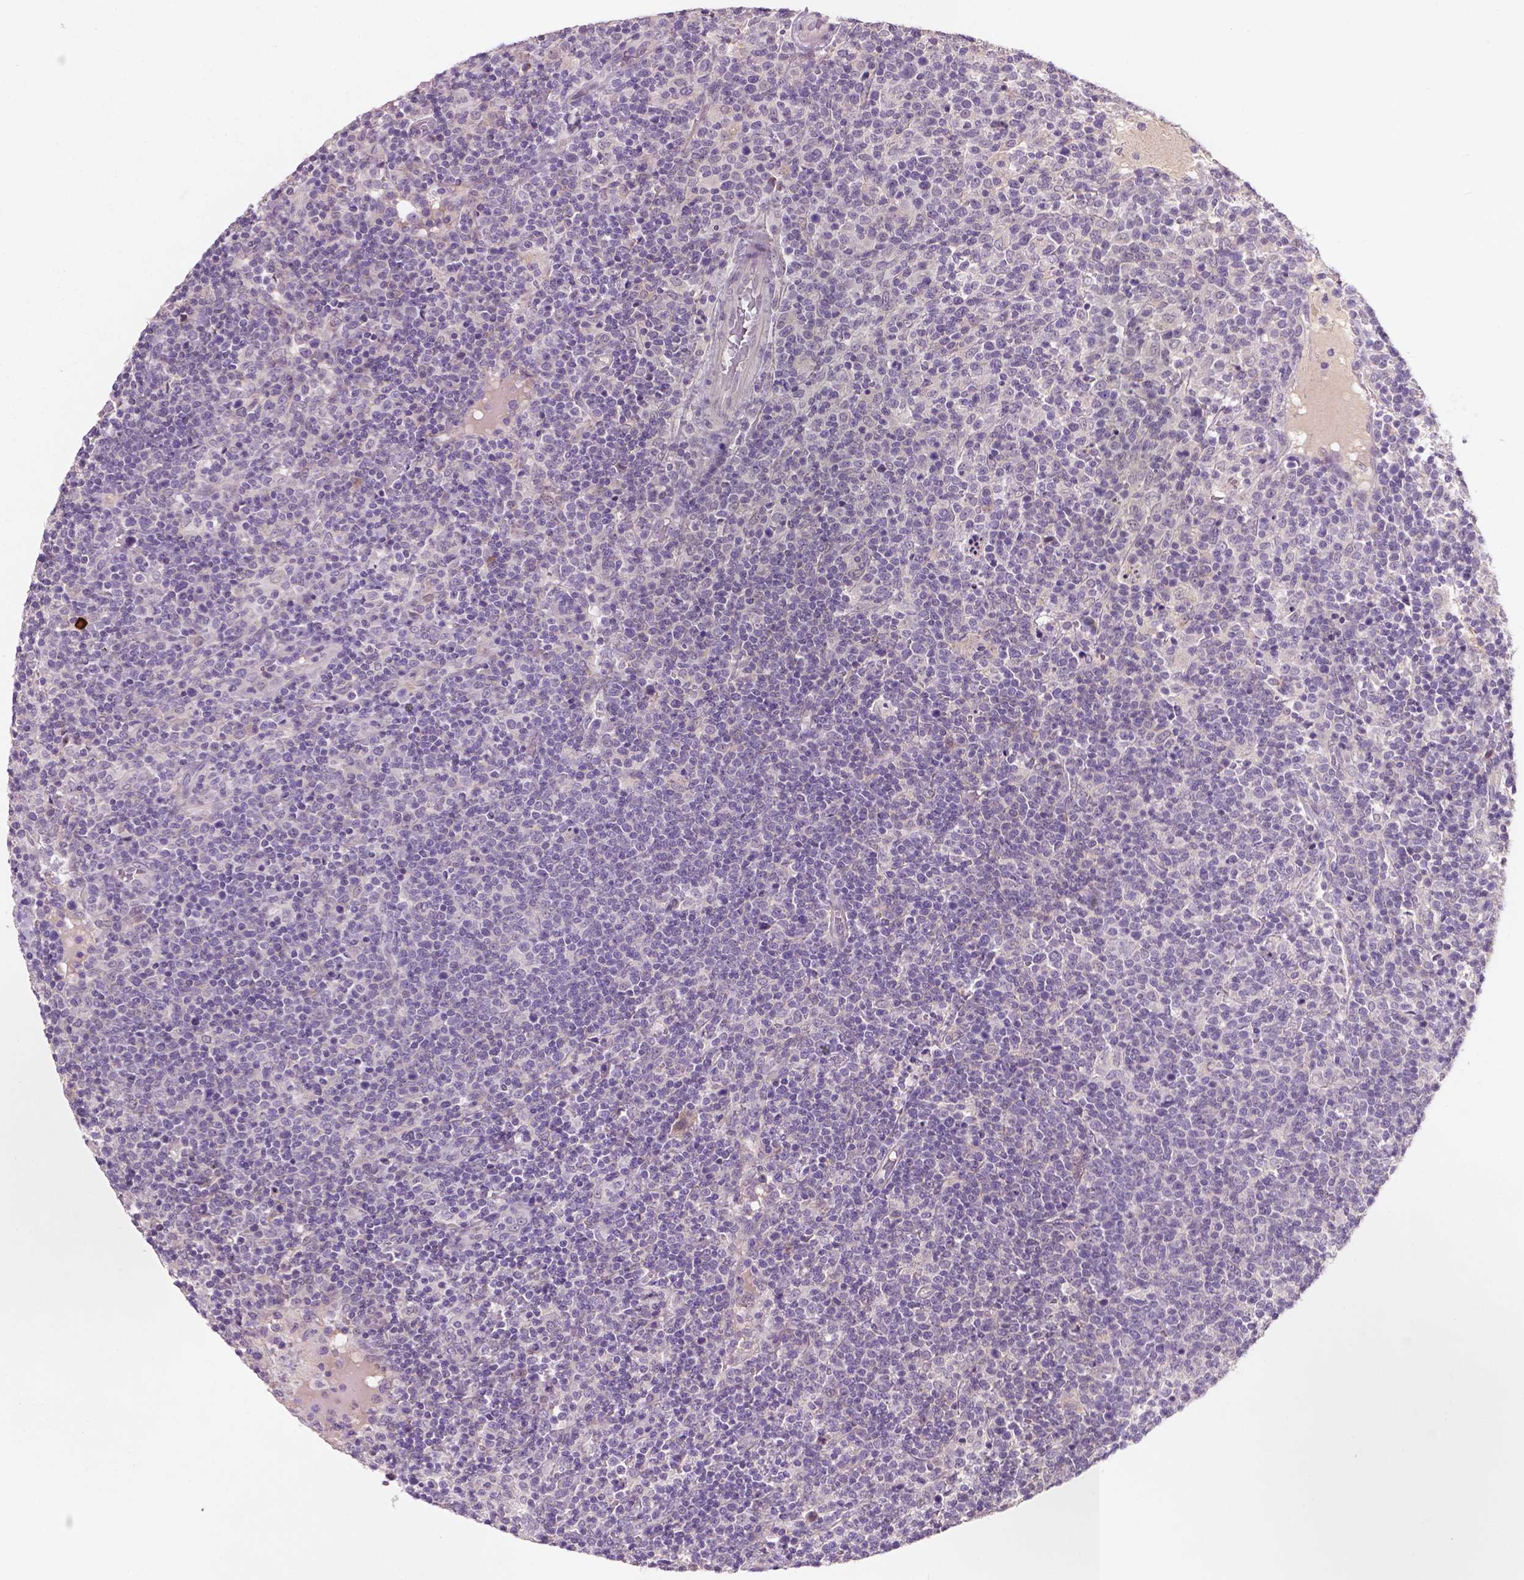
{"staining": {"intensity": "negative", "quantity": "none", "location": "none"}, "tissue": "lymphoma", "cell_type": "Tumor cells", "image_type": "cancer", "snomed": [{"axis": "morphology", "description": "Malignant lymphoma, non-Hodgkin's type, High grade"}, {"axis": "topography", "description": "Lymph node"}], "caption": "IHC histopathology image of human lymphoma stained for a protein (brown), which shows no positivity in tumor cells.", "gene": "GXYLT2", "patient": {"sex": "male", "age": 61}}